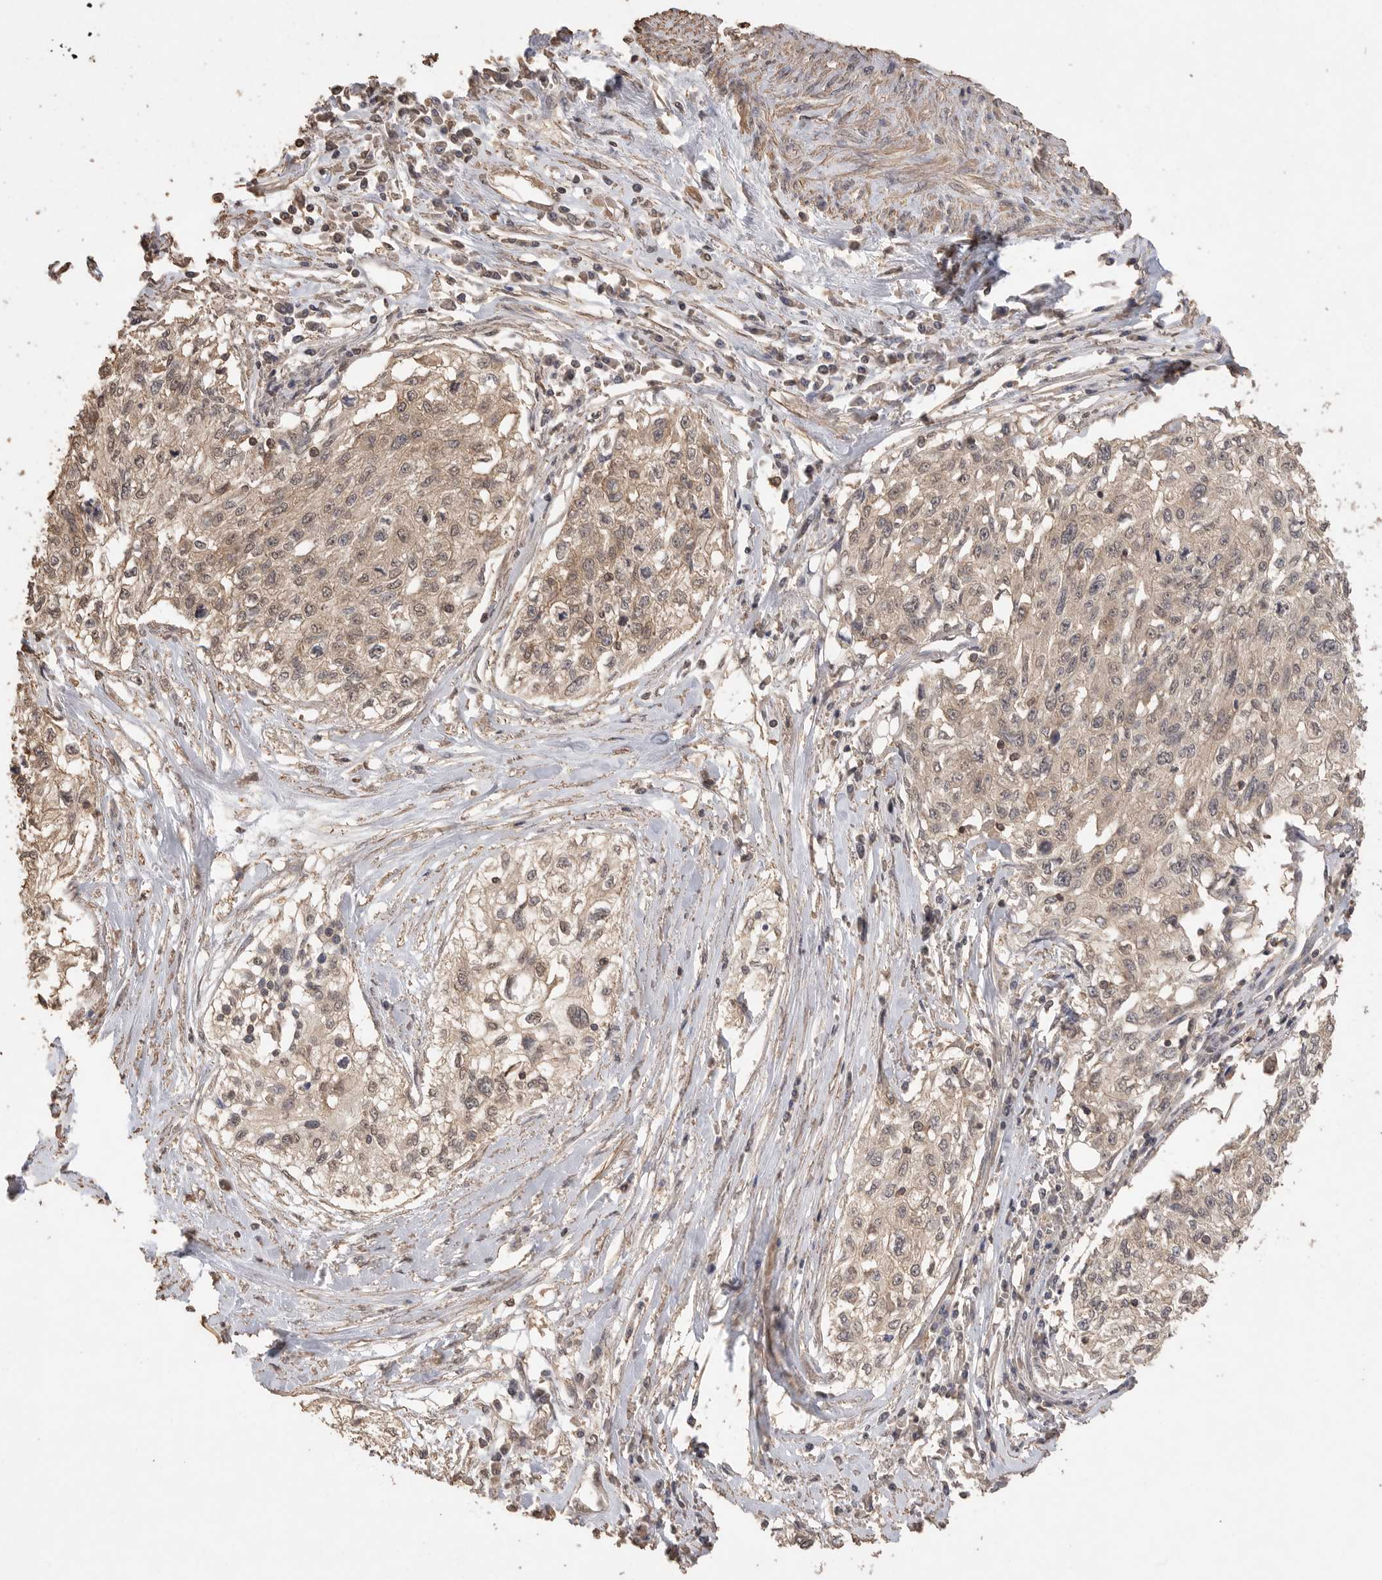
{"staining": {"intensity": "weak", "quantity": ">75%", "location": "cytoplasmic/membranous,nuclear"}, "tissue": "cervical cancer", "cell_type": "Tumor cells", "image_type": "cancer", "snomed": [{"axis": "morphology", "description": "Squamous cell carcinoma, NOS"}, {"axis": "topography", "description": "Cervix"}], "caption": "Squamous cell carcinoma (cervical) tissue demonstrates weak cytoplasmic/membranous and nuclear staining in about >75% of tumor cells", "gene": "MAP2K1", "patient": {"sex": "female", "age": 57}}